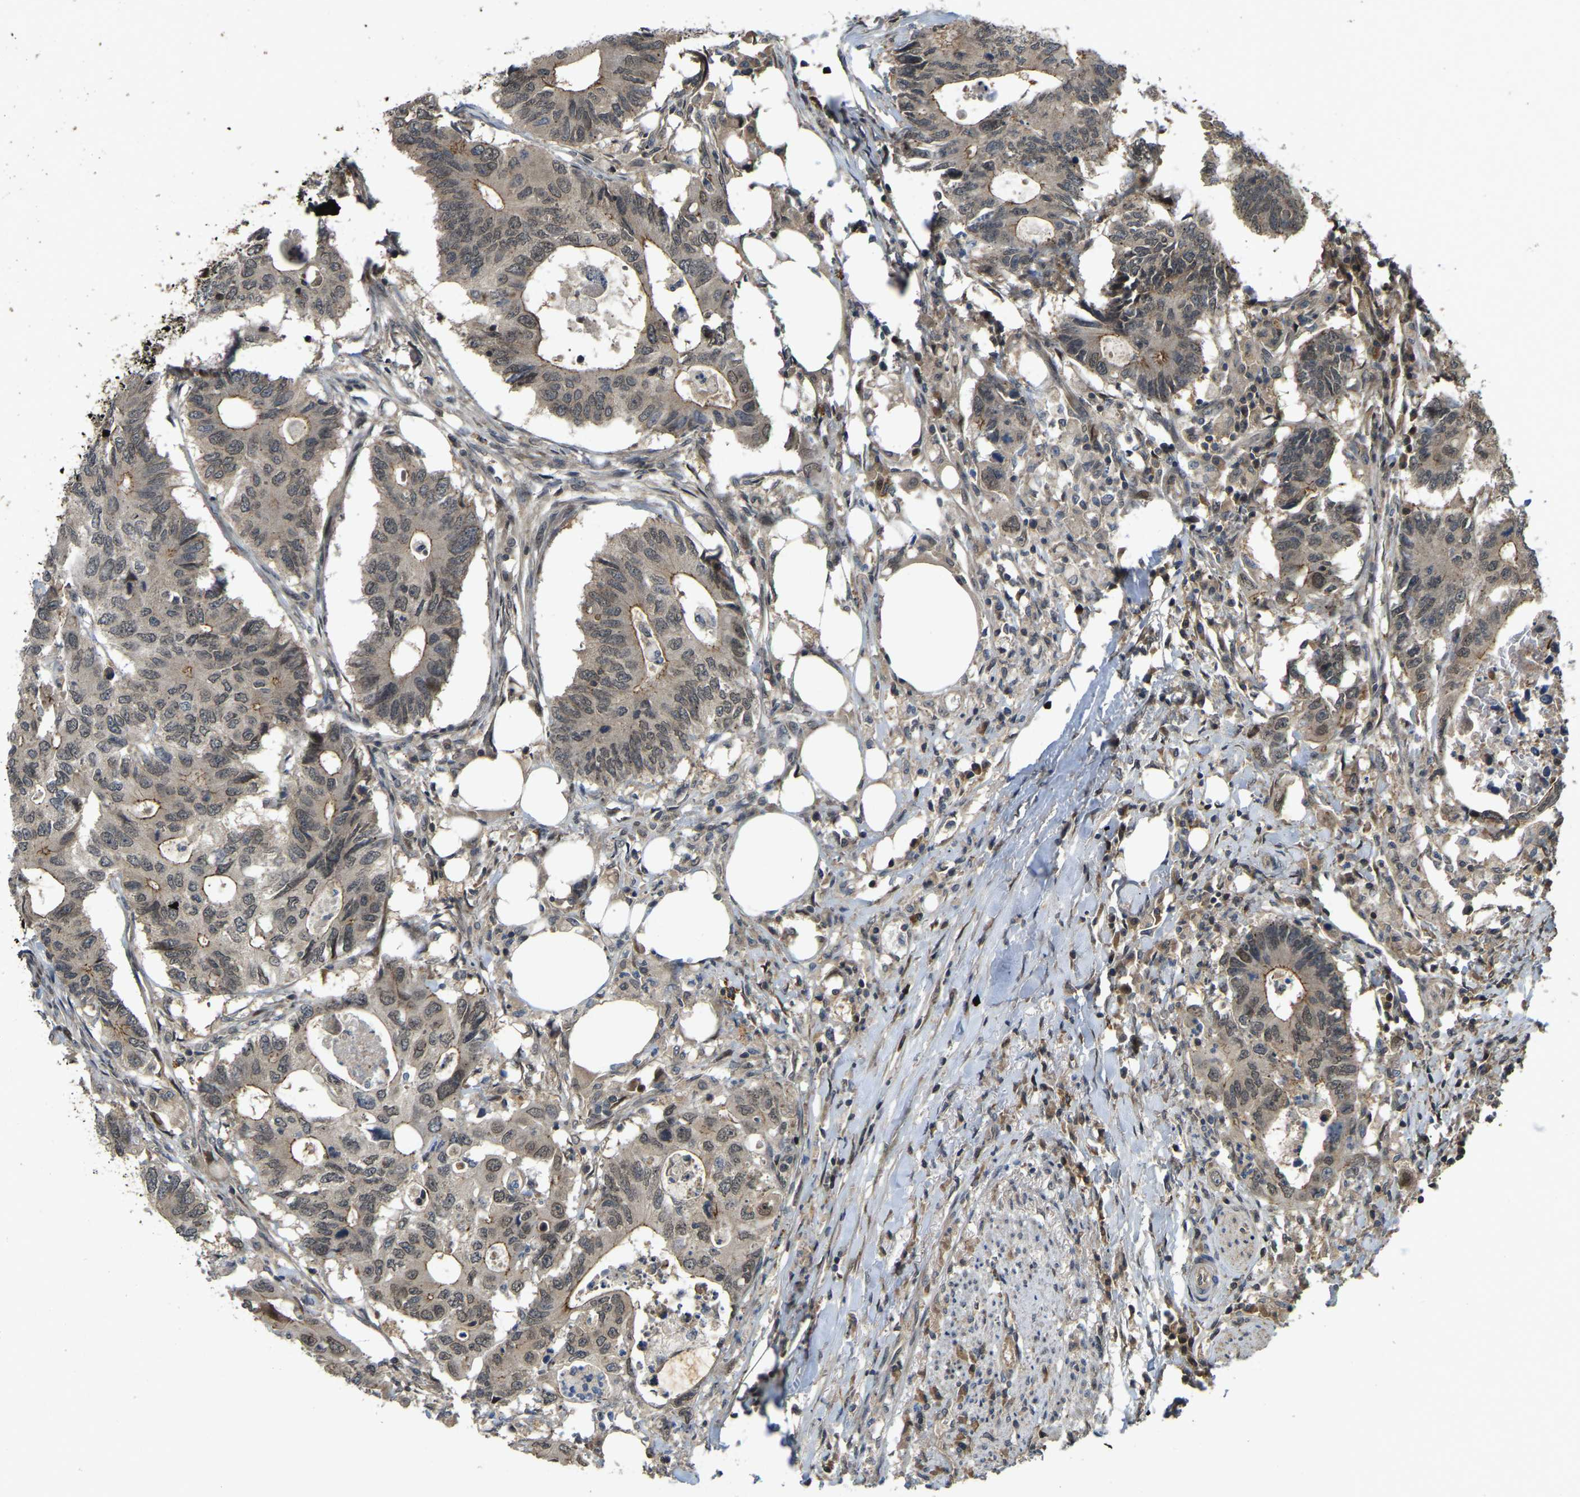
{"staining": {"intensity": "weak", "quantity": "25%-75%", "location": "cytoplasmic/membranous,nuclear"}, "tissue": "colorectal cancer", "cell_type": "Tumor cells", "image_type": "cancer", "snomed": [{"axis": "morphology", "description": "Adenocarcinoma, NOS"}, {"axis": "topography", "description": "Colon"}], "caption": "A brown stain labels weak cytoplasmic/membranous and nuclear staining of a protein in human colorectal adenocarcinoma tumor cells. Ihc stains the protein of interest in brown and the nuclei are stained blue.", "gene": "KIAA1549", "patient": {"sex": "male", "age": 71}}